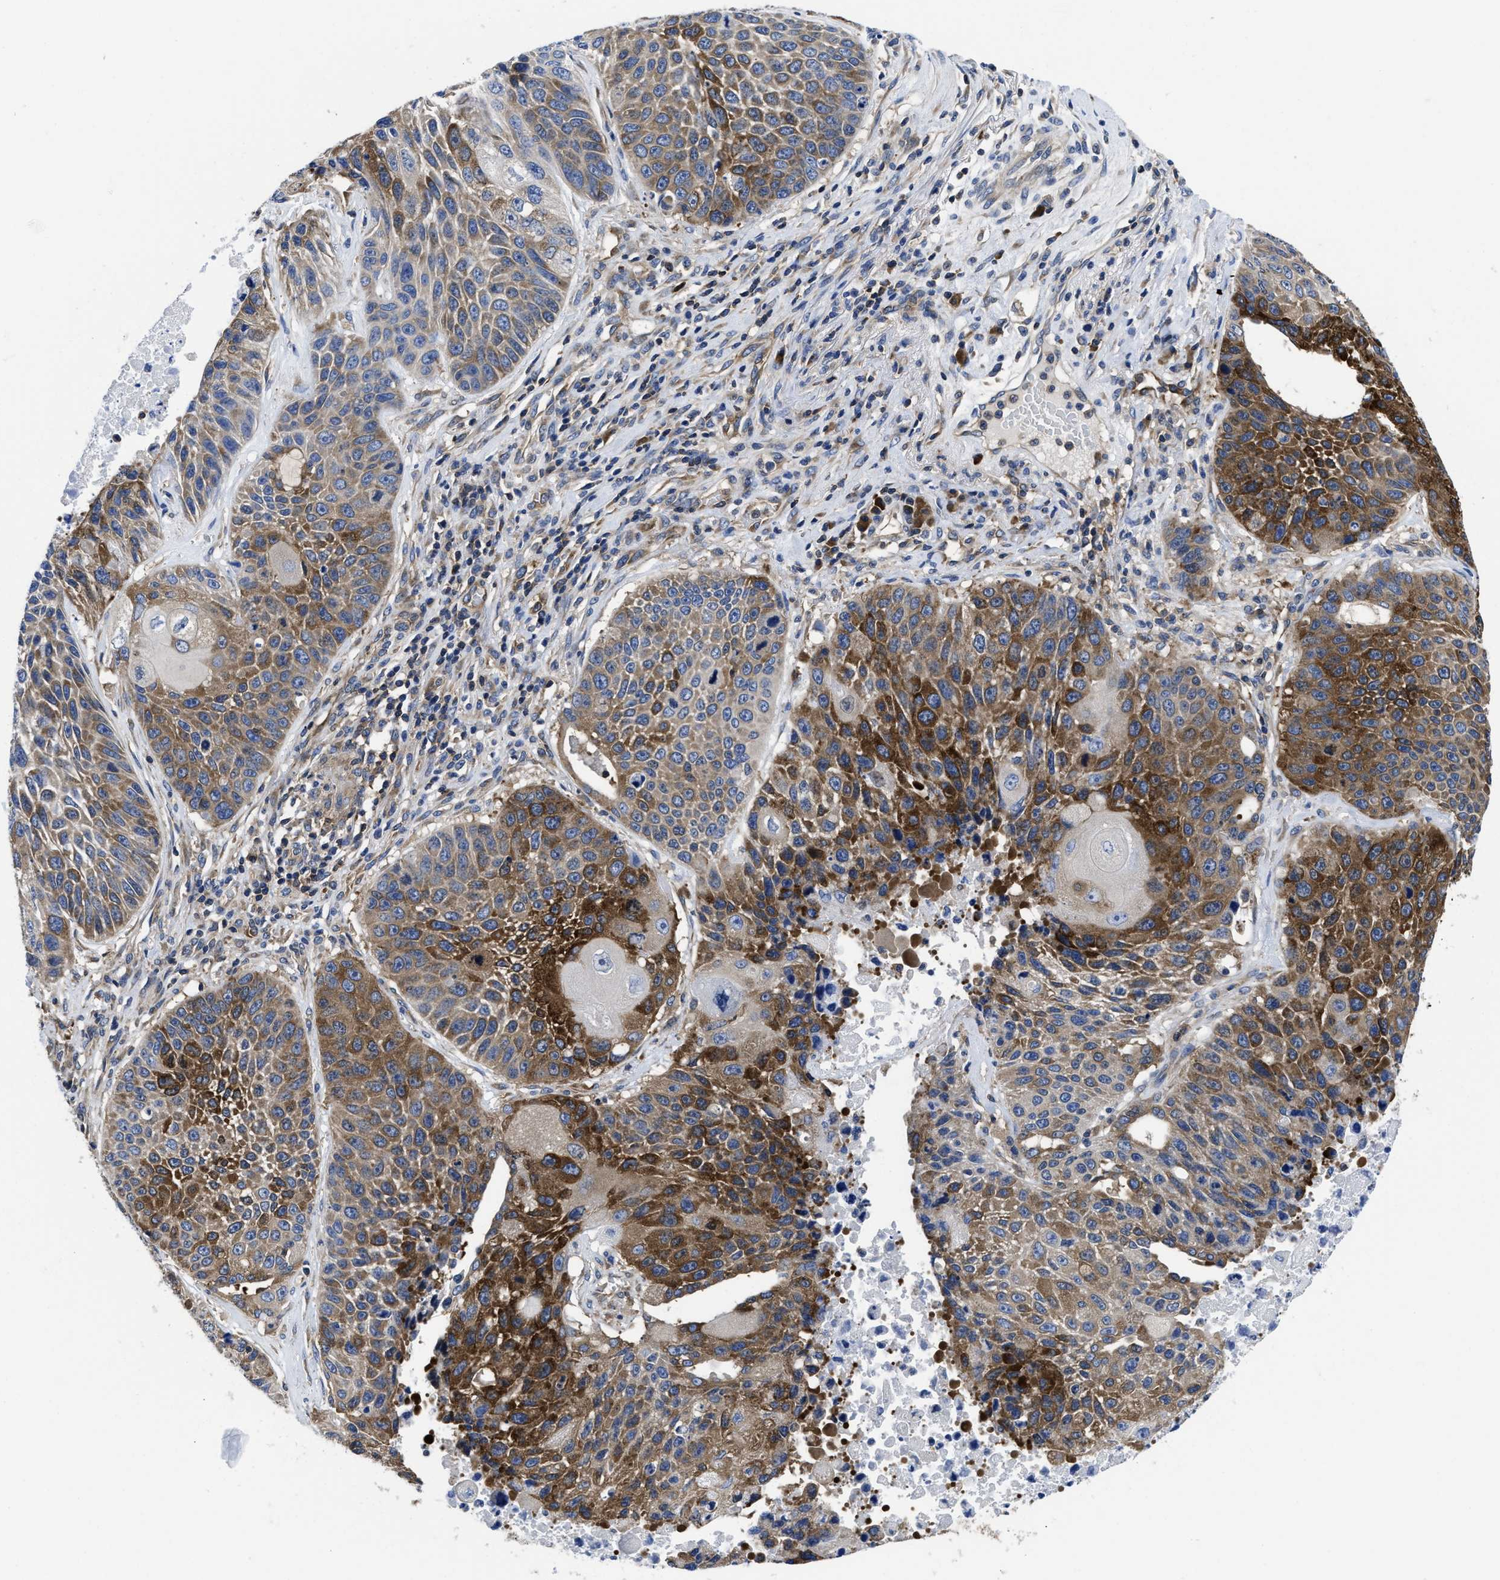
{"staining": {"intensity": "strong", "quantity": "25%-75%", "location": "cytoplasmic/membranous"}, "tissue": "lung cancer", "cell_type": "Tumor cells", "image_type": "cancer", "snomed": [{"axis": "morphology", "description": "Squamous cell carcinoma, NOS"}, {"axis": "topography", "description": "Lung"}], "caption": "IHC histopathology image of squamous cell carcinoma (lung) stained for a protein (brown), which reveals high levels of strong cytoplasmic/membranous staining in approximately 25%-75% of tumor cells.", "gene": "YARS1", "patient": {"sex": "male", "age": 61}}